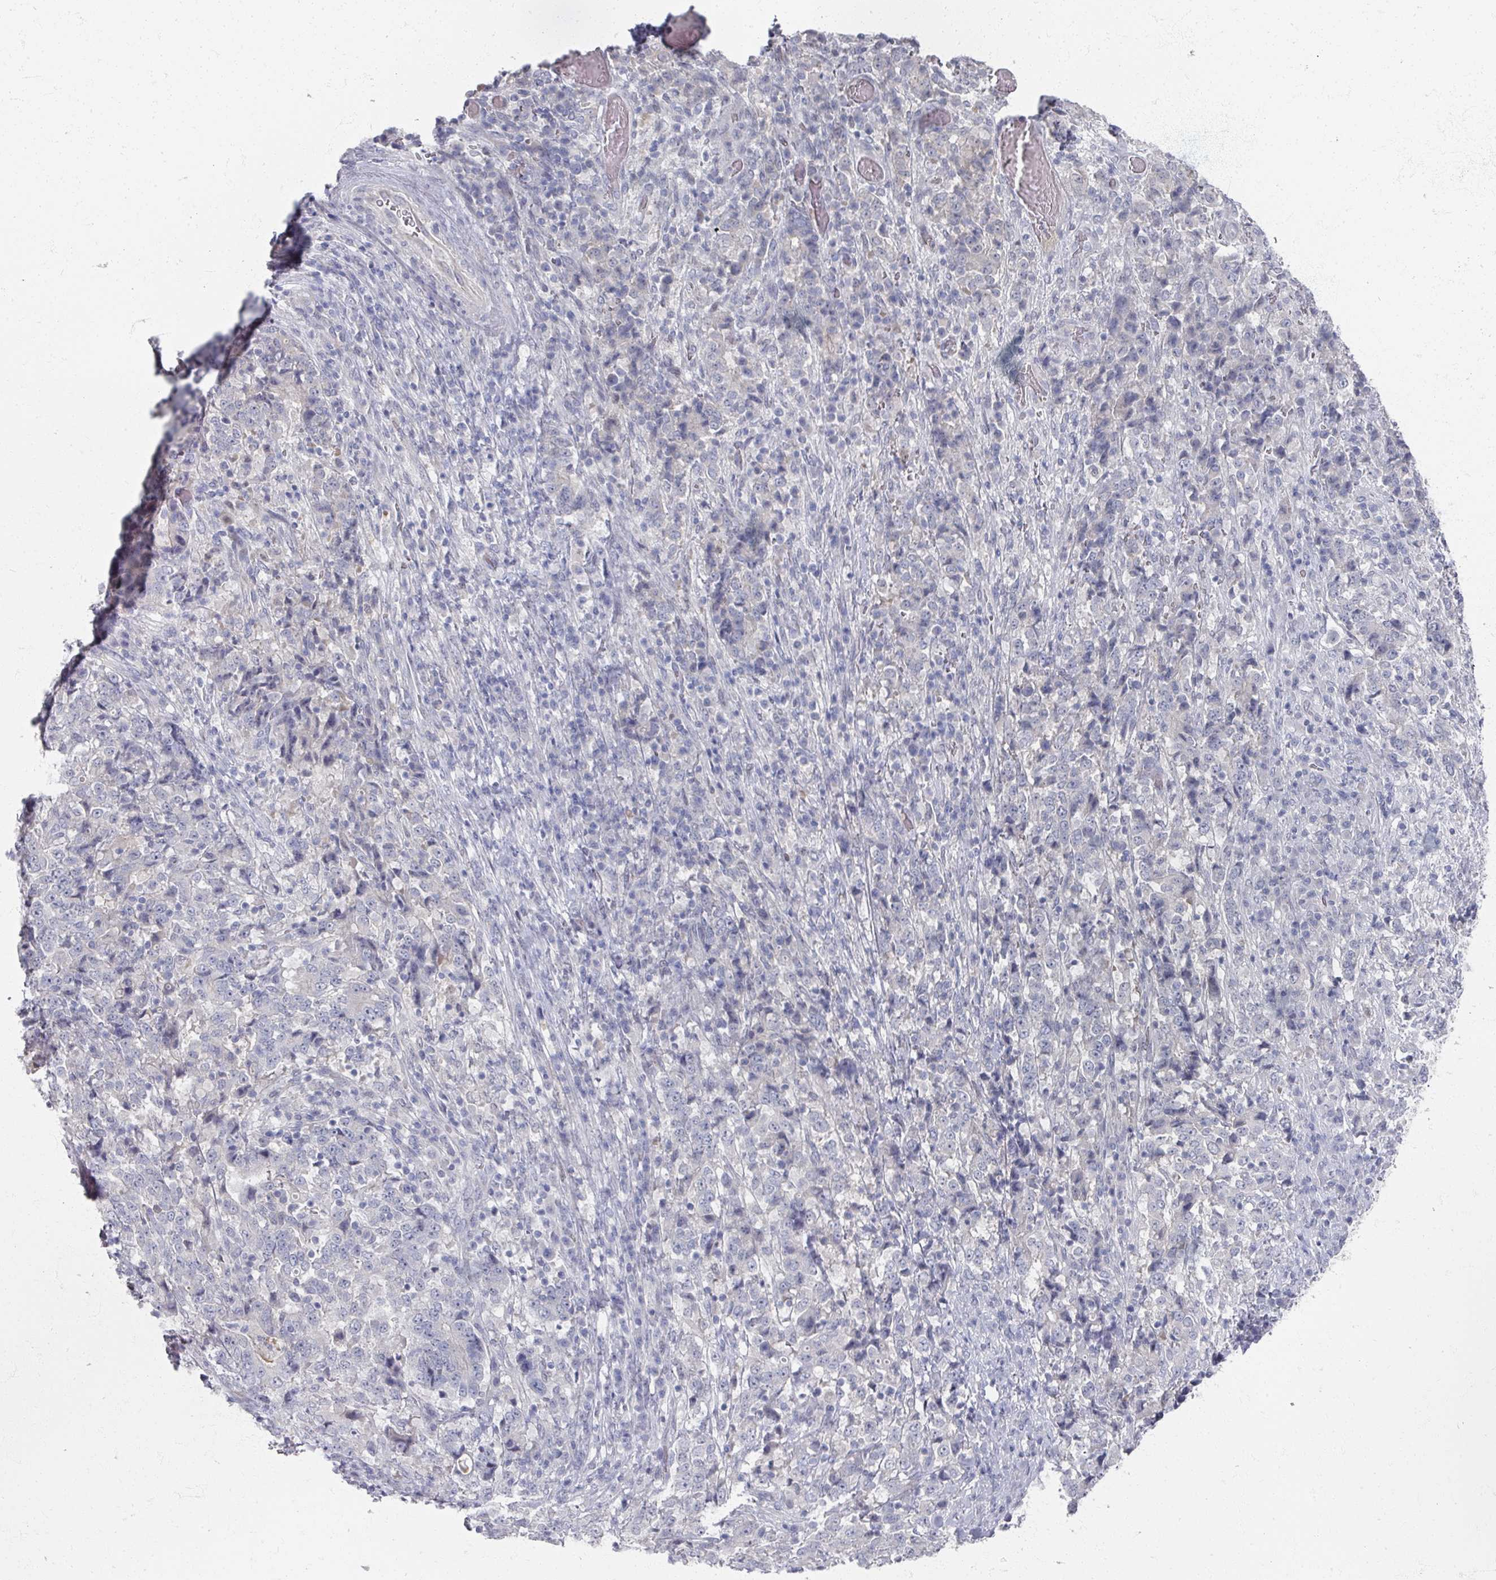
{"staining": {"intensity": "negative", "quantity": "none", "location": "none"}, "tissue": "stomach cancer", "cell_type": "Tumor cells", "image_type": "cancer", "snomed": [{"axis": "morphology", "description": "Normal tissue, NOS"}, {"axis": "morphology", "description": "Adenocarcinoma, NOS"}, {"axis": "topography", "description": "Stomach, upper"}, {"axis": "topography", "description": "Stomach"}], "caption": "Immunohistochemical staining of human stomach cancer displays no significant positivity in tumor cells.", "gene": "TTYH3", "patient": {"sex": "male", "age": 59}}